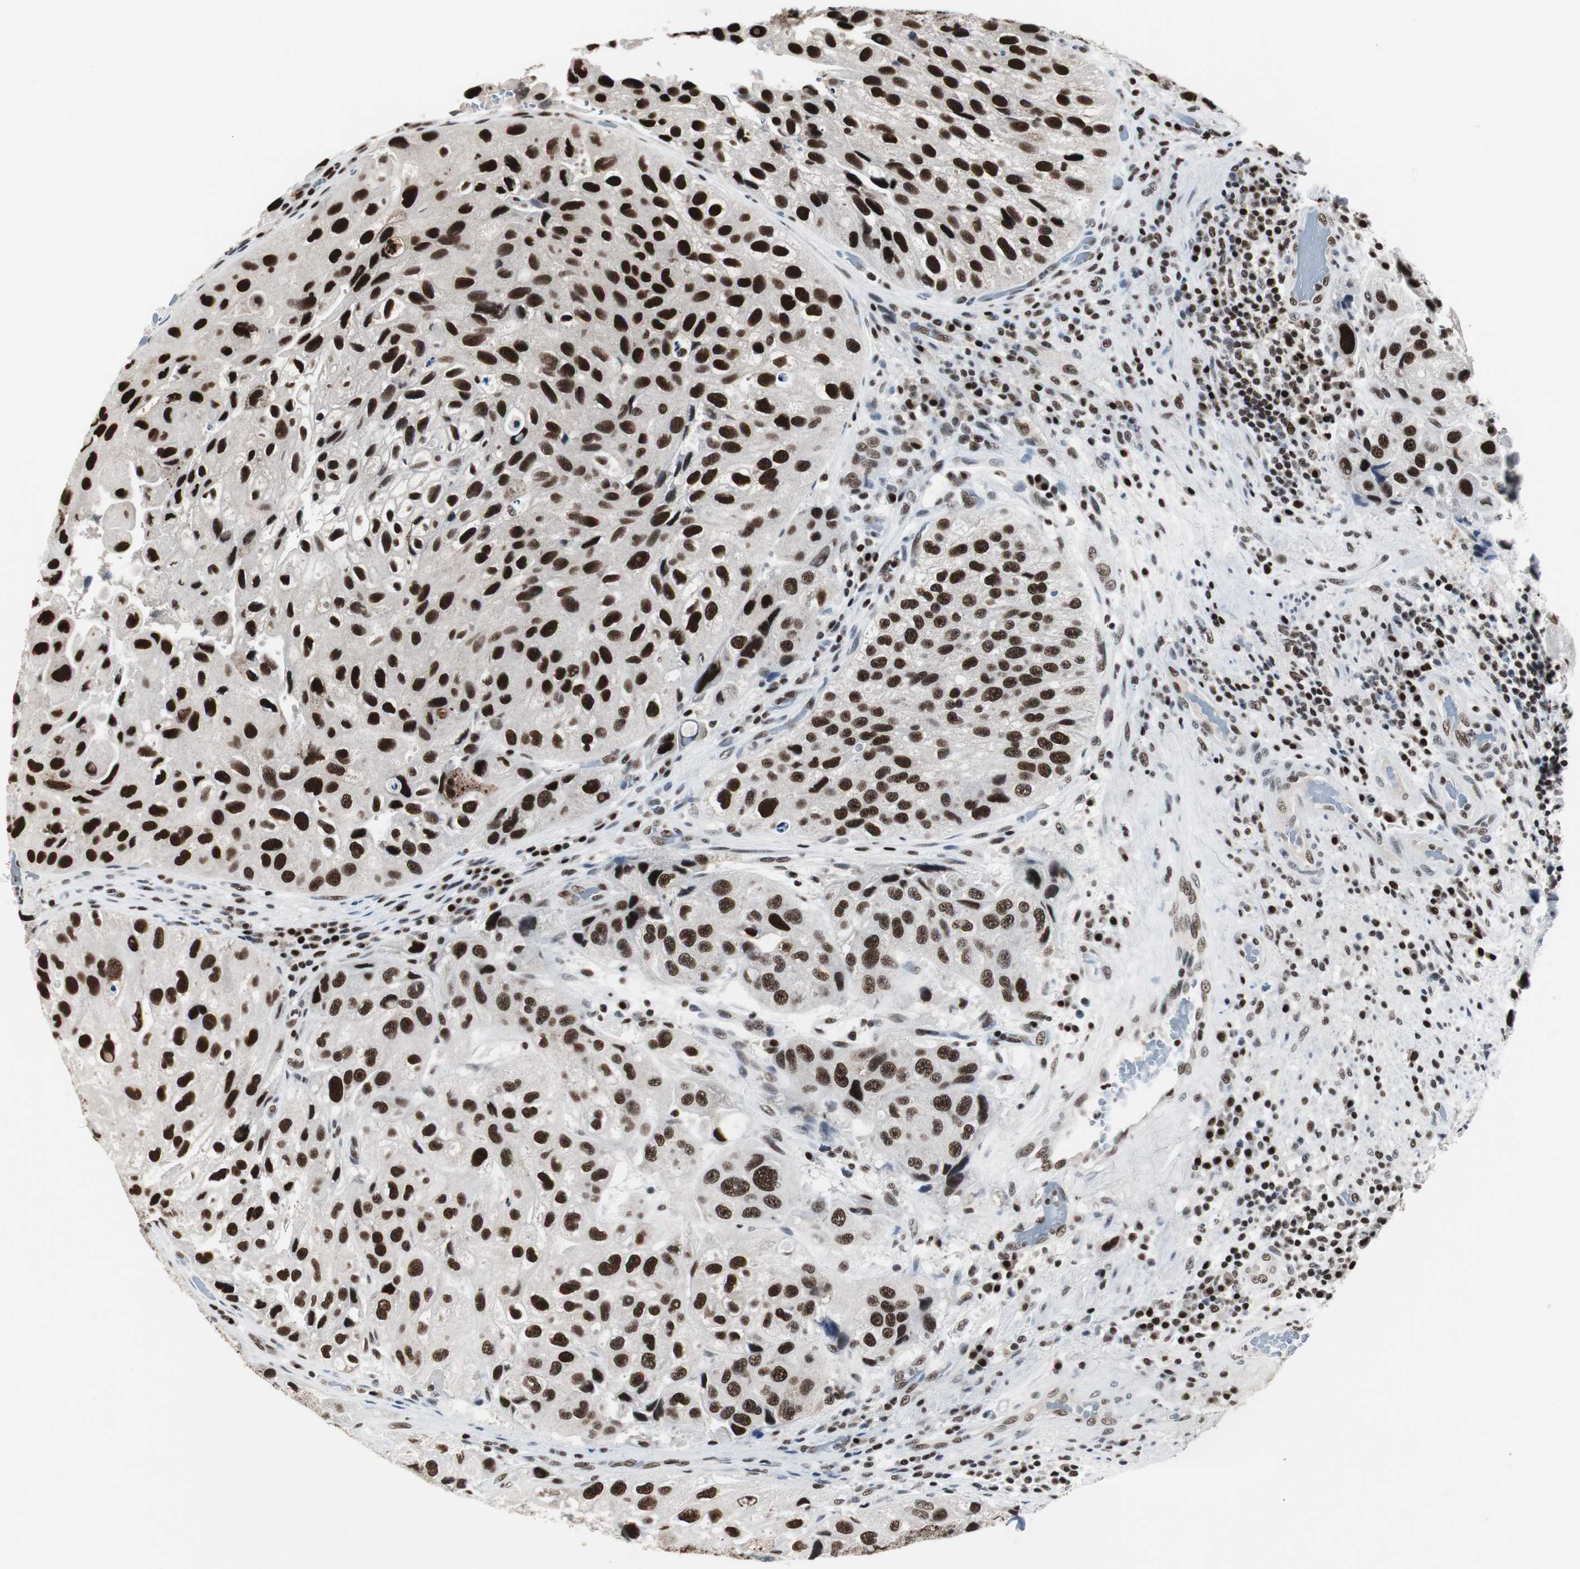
{"staining": {"intensity": "strong", "quantity": ">75%", "location": "nuclear"}, "tissue": "urothelial cancer", "cell_type": "Tumor cells", "image_type": "cancer", "snomed": [{"axis": "morphology", "description": "Urothelial carcinoma, High grade"}, {"axis": "topography", "description": "Urinary bladder"}], "caption": "This photomicrograph reveals immunohistochemistry (IHC) staining of urothelial carcinoma (high-grade), with high strong nuclear positivity in about >75% of tumor cells.", "gene": "RAD9A", "patient": {"sex": "female", "age": 64}}